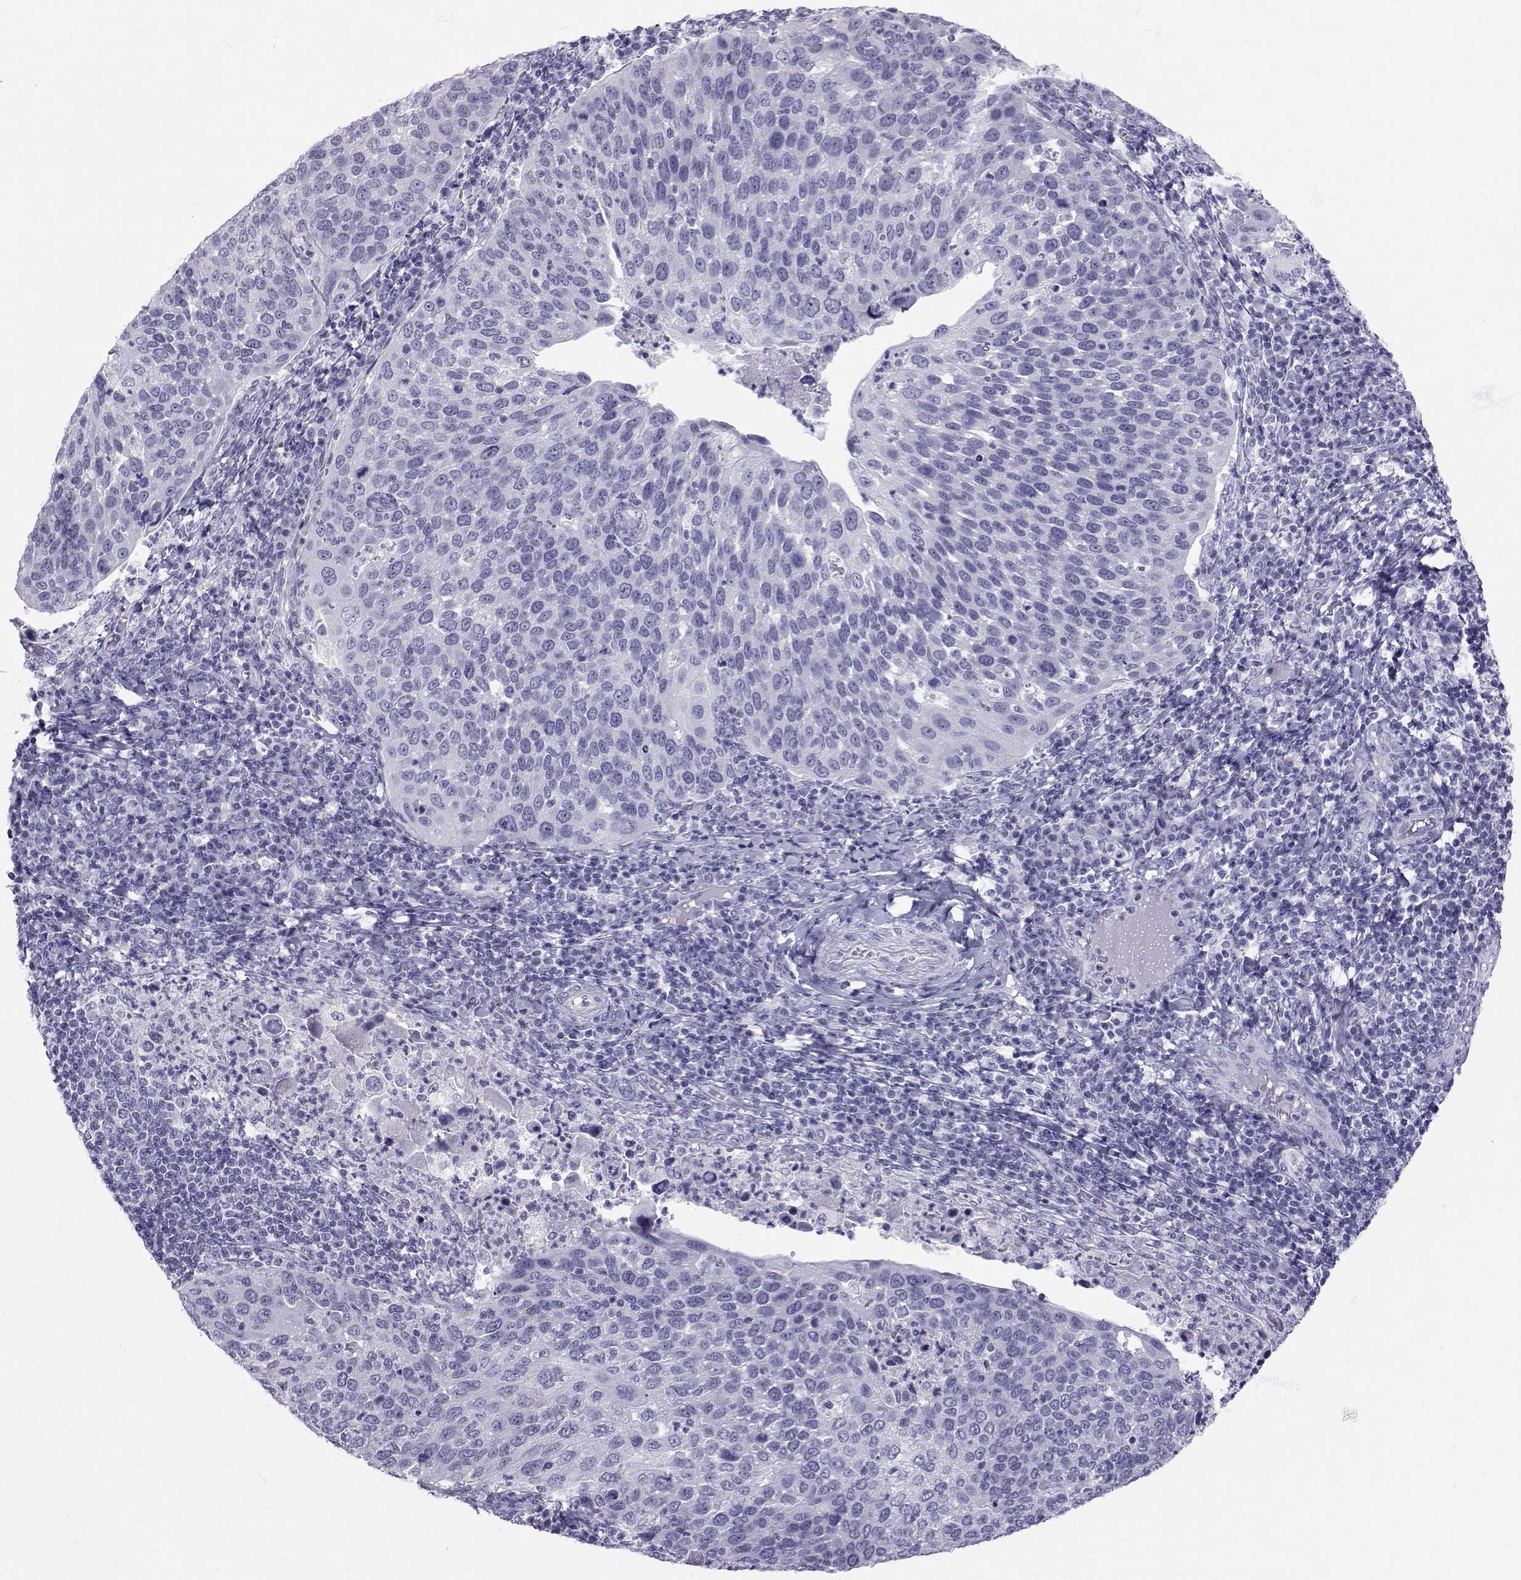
{"staining": {"intensity": "negative", "quantity": "none", "location": "none"}, "tissue": "cervical cancer", "cell_type": "Tumor cells", "image_type": "cancer", "snomed": [{"axis": "morphology", "description": "Squamous cell carcinoma, NOS"}, {"axis": "topography", "description": "Cervix"}], "caption": "This is a micrograph of immunohistochemistry (IHC) staining of cervical cancer, which shows no staining in tumor cells.", "gene": "SLC6A3", "patient": {"sex": "female", "age": 54}}